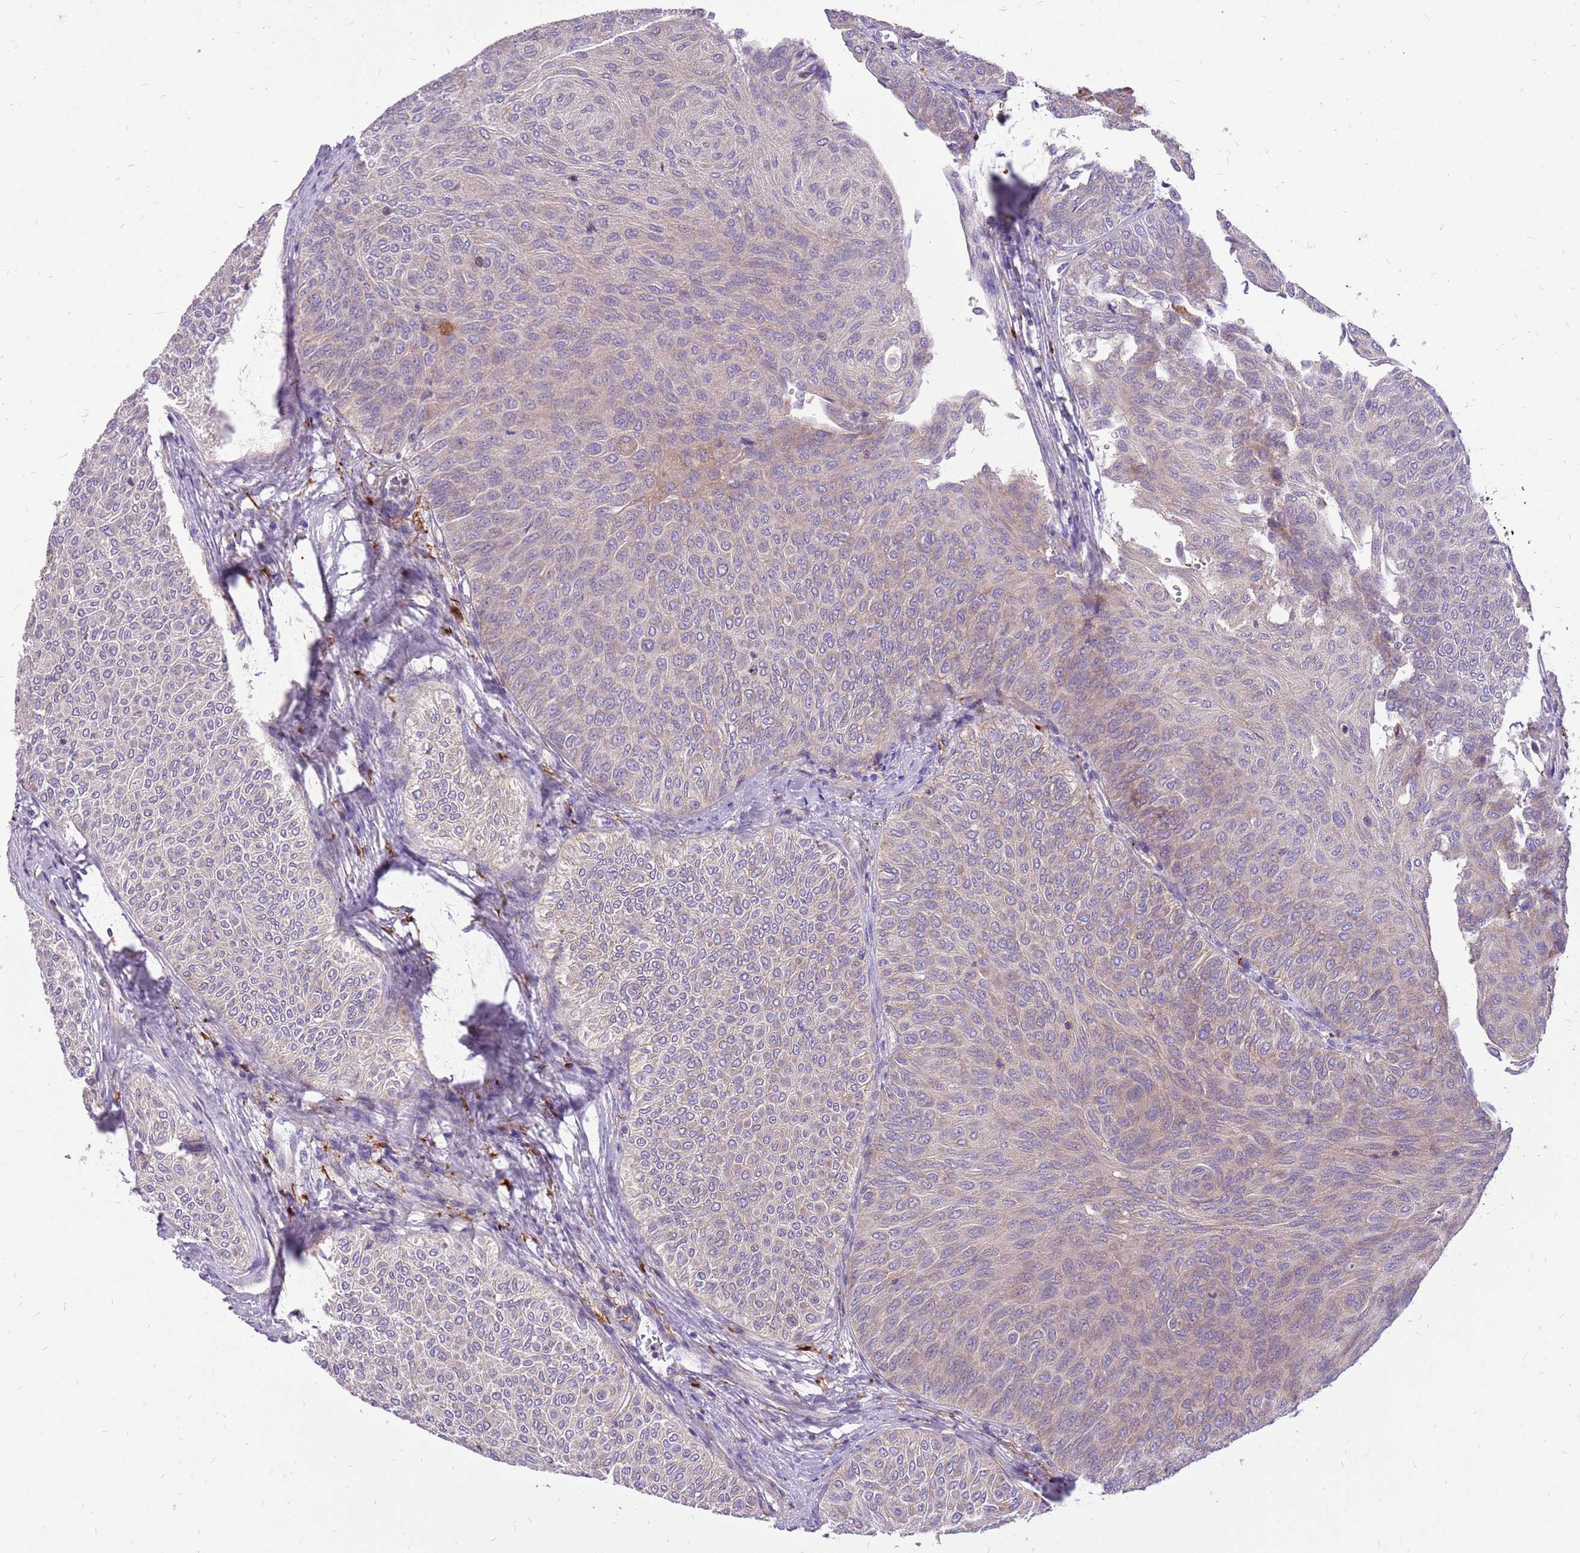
{"staining": {"intensity": "moderate", "quantity": "25%-75%", "location": "cytoplasmic/membranous"}, "tissue": "urothelial cancer", "cell_type": "Tumor cells", "image_type": "cancer", "snomed": [{"axis": "morphology", "description": "Urothelial carcinoma, Low grade"}, {"axis": "topography", "description": "Urinary bladder"}], "caption": "A brown stain labels moderate cytoplasmic/membranous positivity of a protein in human urothelial cancer tumor cells. Ihc stains the protein in brown and the nuclei are stained blue.", "gene": "WDR90", "patient": {"sex": "male", "age": 78}}